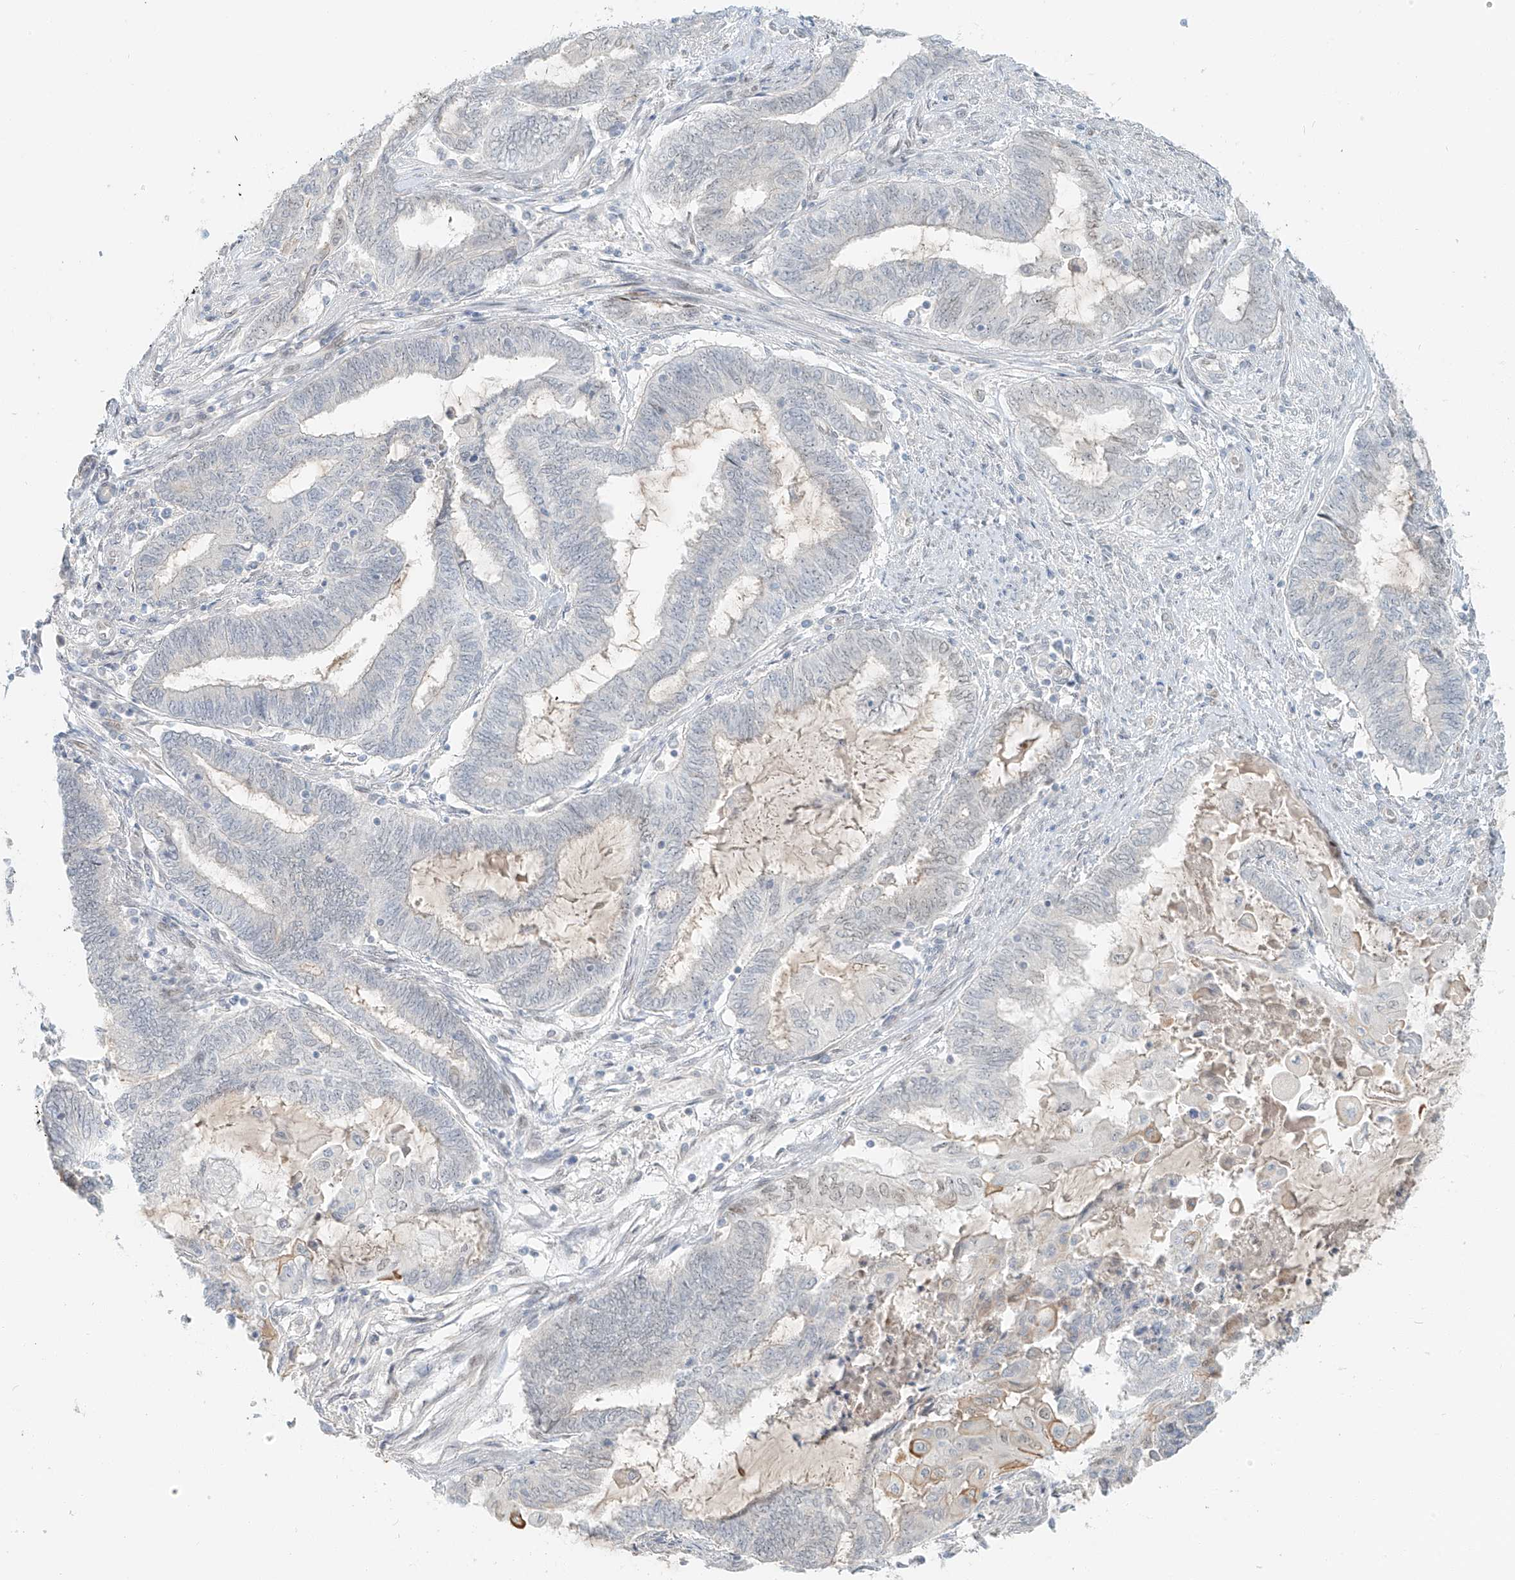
{"staining": {"intensity": "negative", "quantity": "none", "location": "none"}, "tissue": "endometrial cancer", "cell_type": "Tumor cells", "image_type": "cancer", "snomed": [{"axis": "morphology", "description": "Adenocarcinoma, NOS"}, {"axis": "topography", "description": "Uterus"}, {"axis": "topography", "description": "Endometrium"}], "caption": "Immunohistochemistry (IHC) histopathology image of neoplastic tissue: human endometrial adenocarcinoma stained with DAB displays no significant protein positivity in tumor cells.", "gene": "ZNF774", "patient": {"sex": "female", "age": 70}}